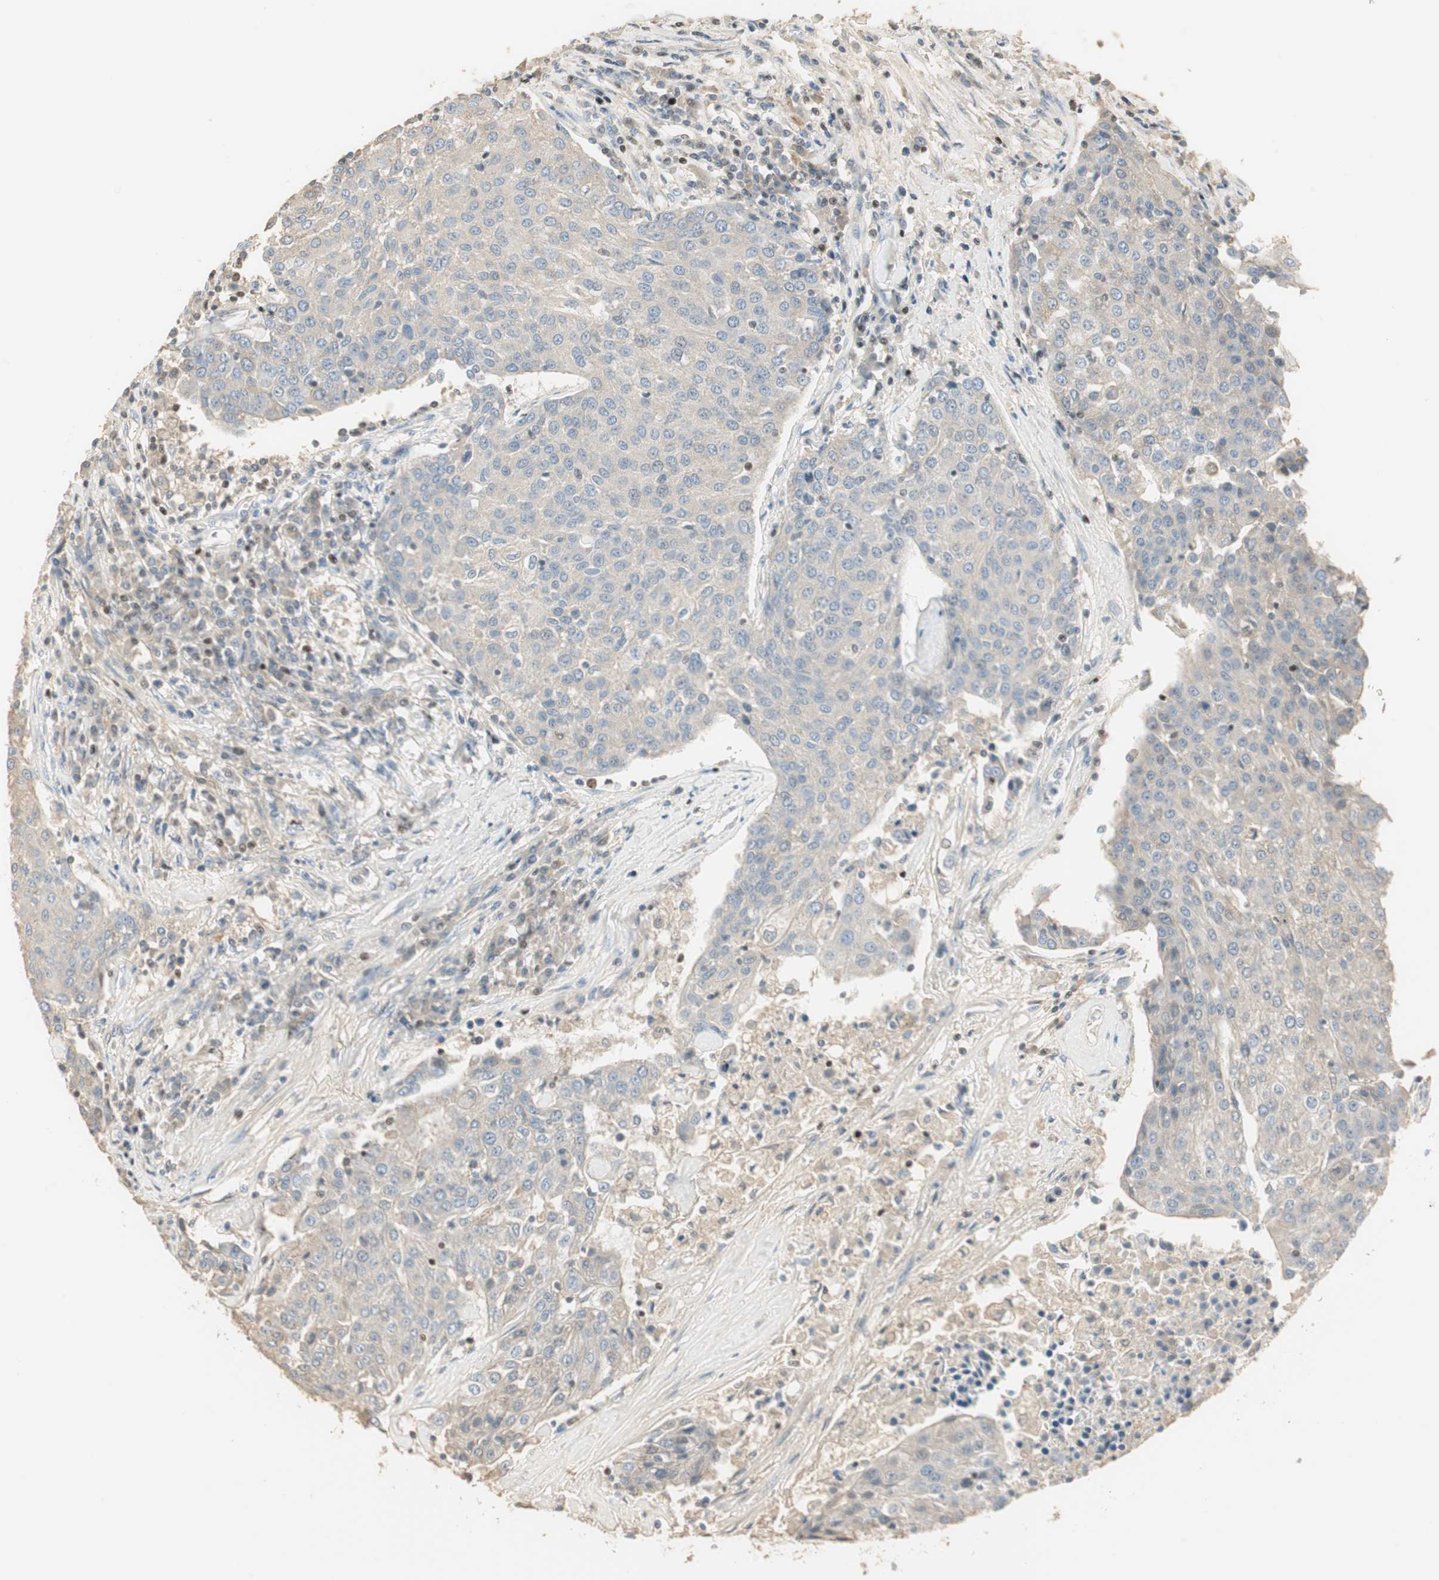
{"staining": {"intensity": "negative", "quantity": "none", "location": "none"}, "tissue": "urothelial cancer", "cell_type": "Tumor cells", "image_type": "cancer", "snomed": [{"axis": "morphology", "description": "Urothelial carcinoma, High grade"}, {"axis": "topography", "description": "Urinary bladder"}], "caption": "The immunohistochemistry micrograph has no significant positivity in tumor cells of high-grade urothelial carcinoma tissue.", "gene": "RUNX2", "patient": {"sex": "female", "age": 85}}